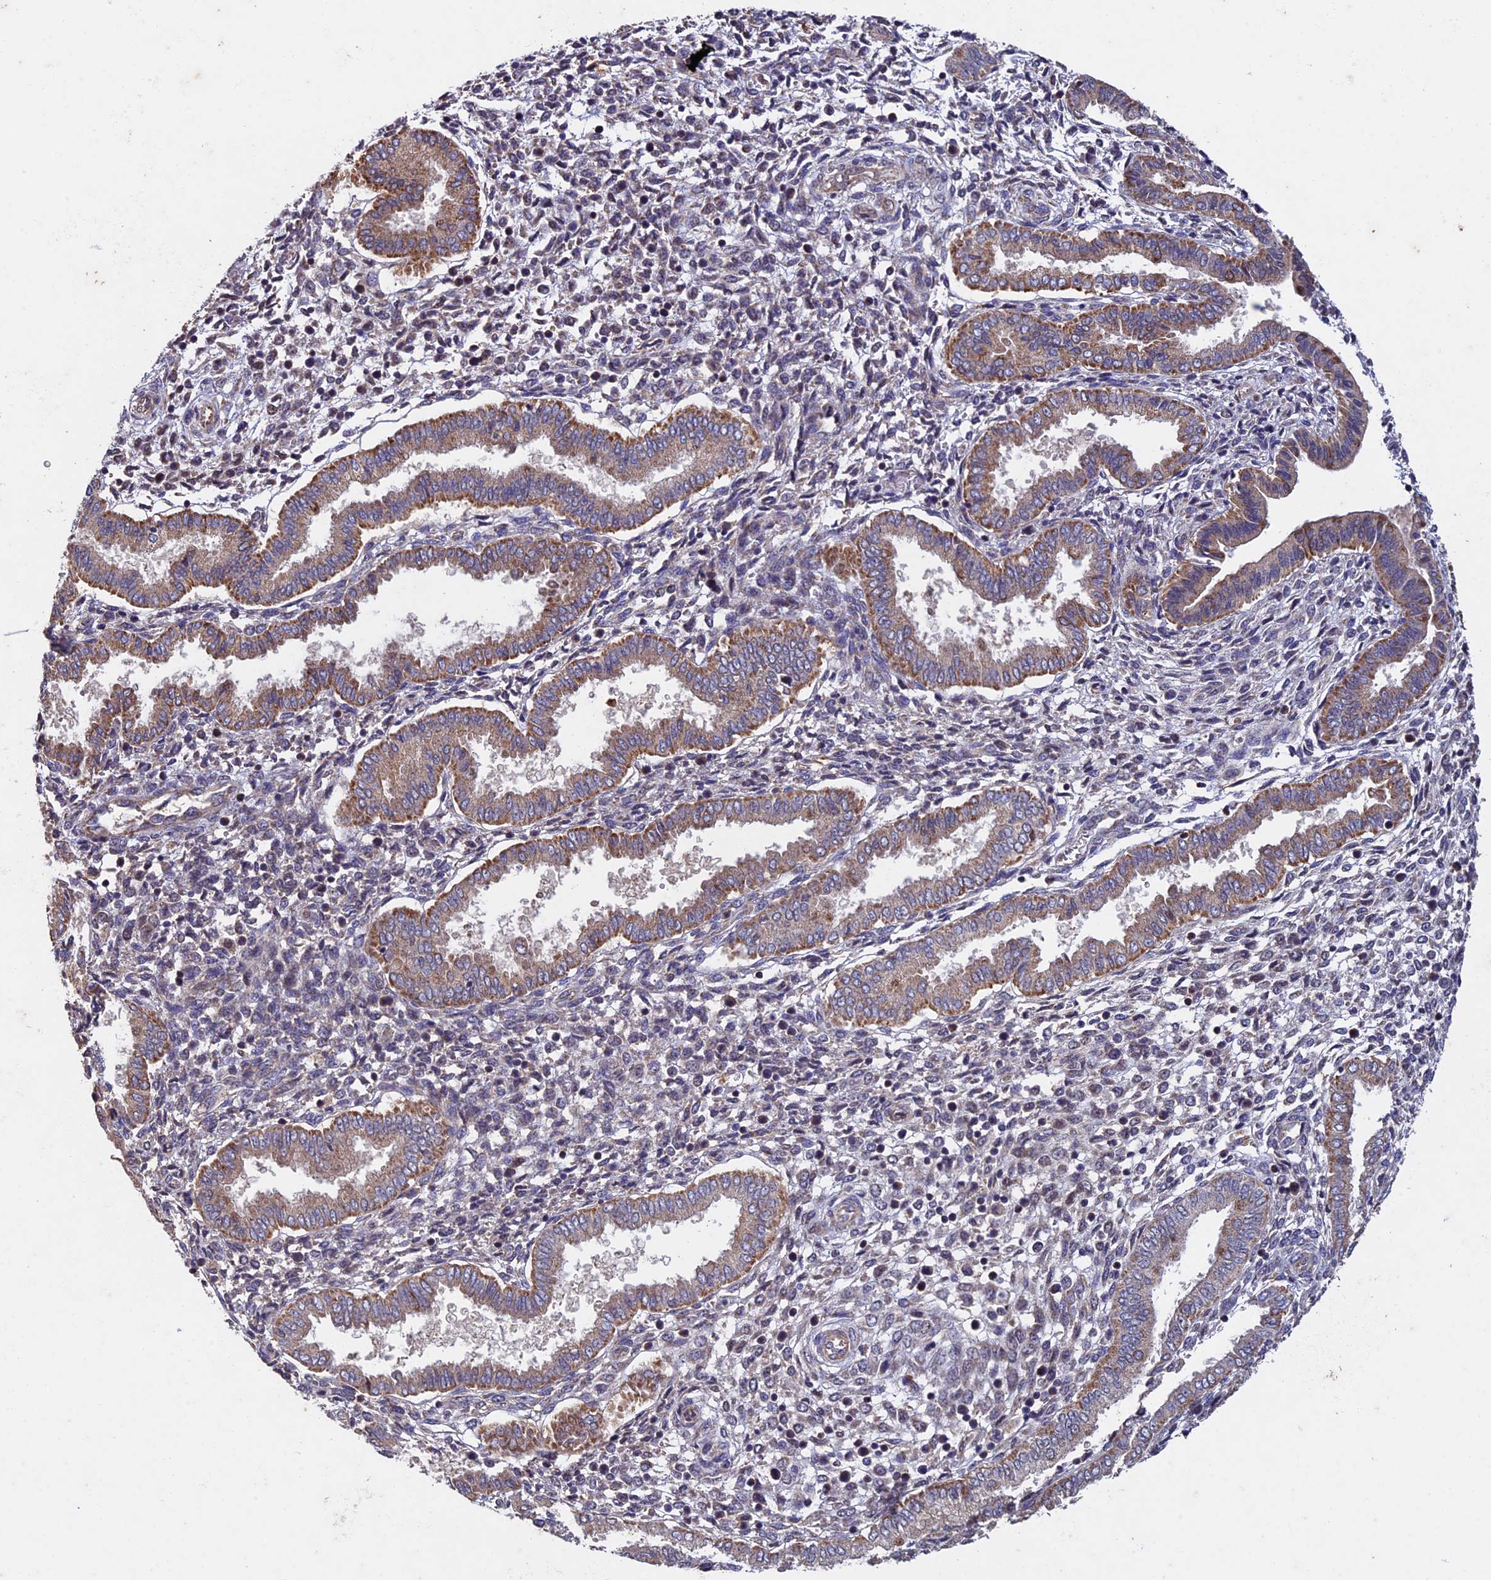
{"staining": {"intensity": "negative", "quantity": "none", "location": "none"}, "tissue": "endometrium", "cell_type": "Cells in endometrial stroma", "image_type": "normal", "snomed": [{"axis": "morphology", "description": "Normal tissue, NOS"}, {"axis": "topography", "description": "Endometrium"}], "caption": "This is a photomicrograph of IHC staining of benign endometrium, which shows no staining in cells in endometrial stroma. (DAB immunohistochemistry (IHC) visualized using brightfield microscopy, high magnification).", "gene": "RNF17", "patient": {"sex": "female", "age": 24}}